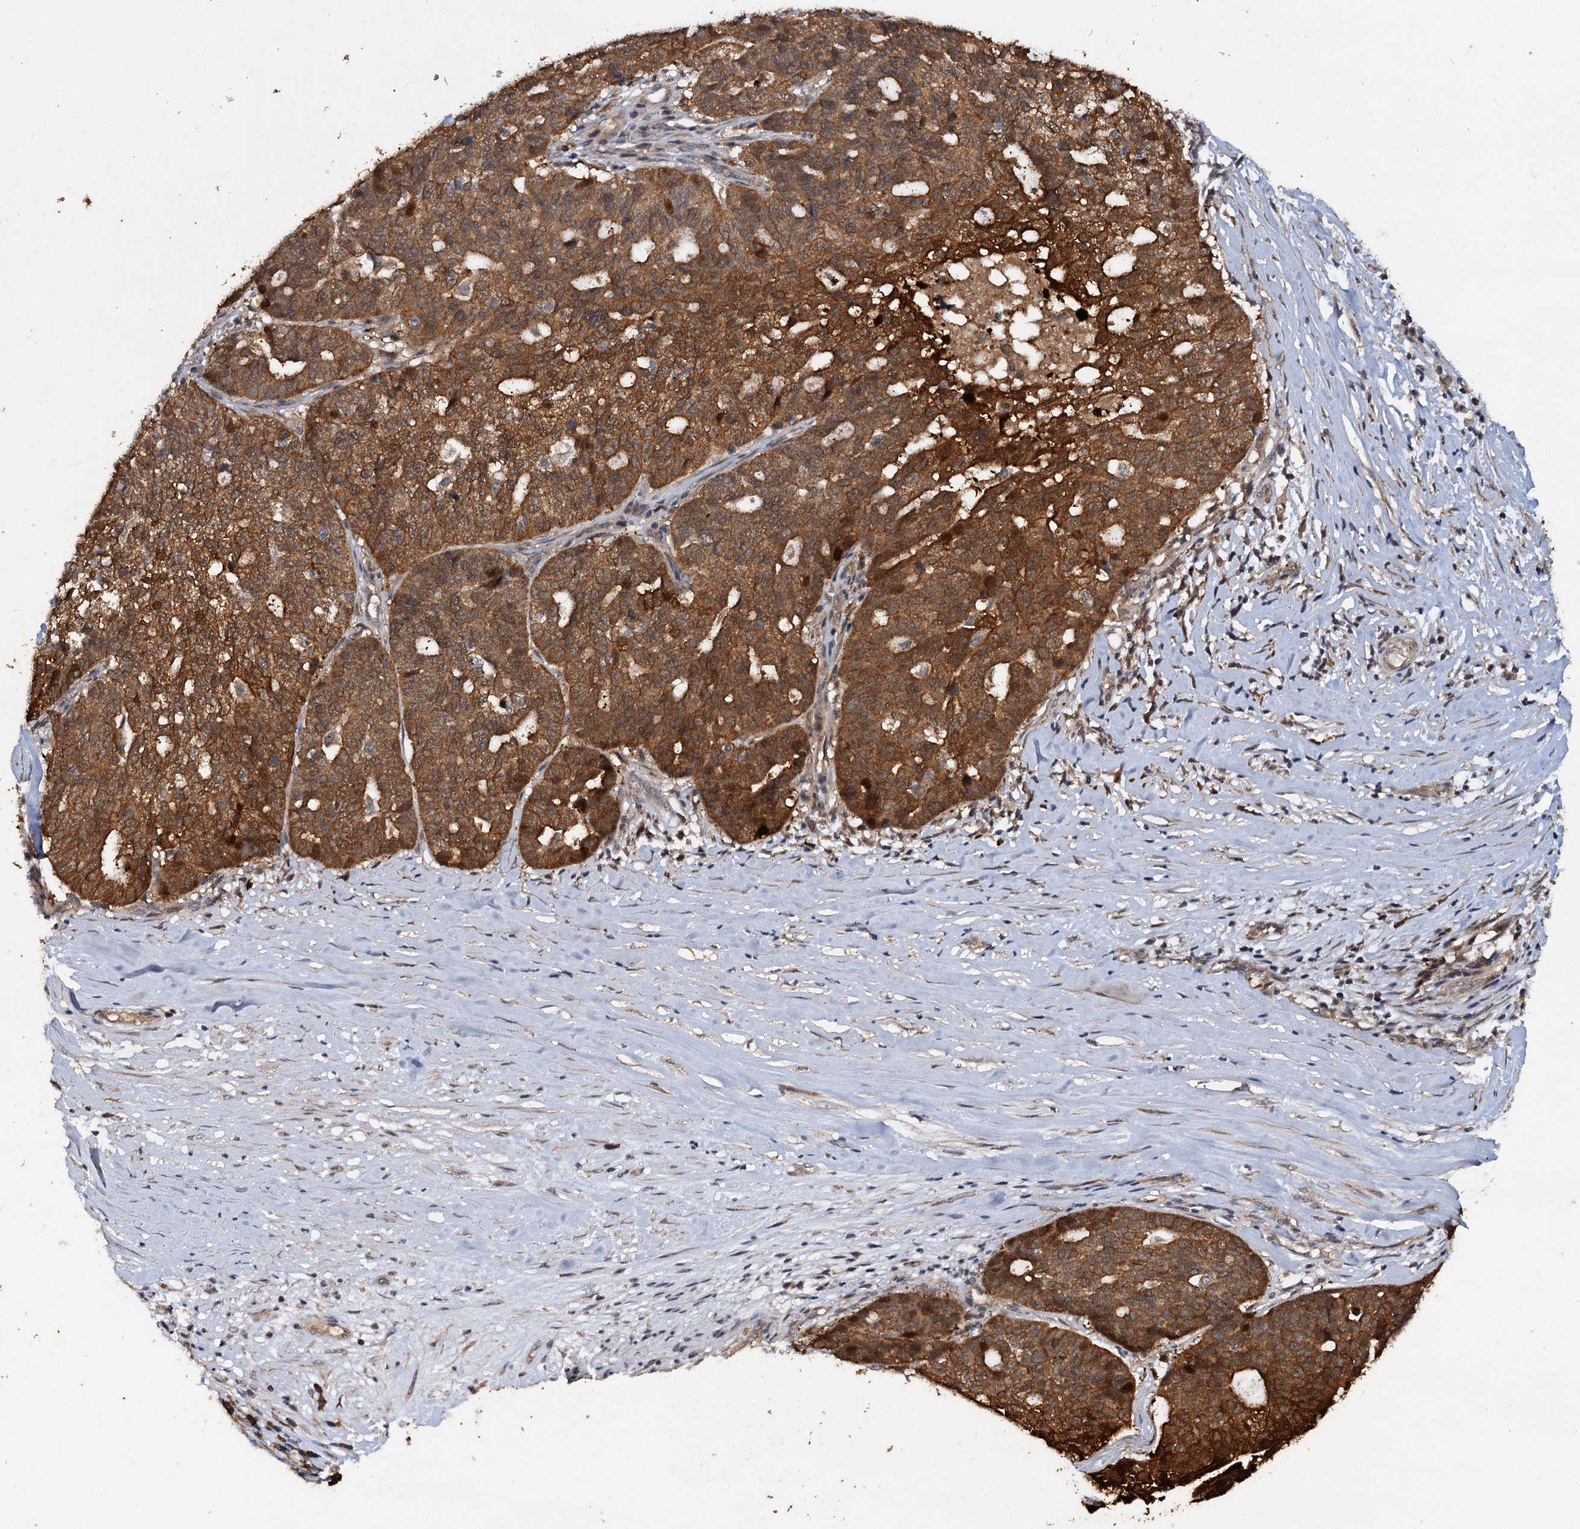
{"staining": {"intensity": "moderate", "quantity": ">75%", "location": "cytoplasmic/membranous,nuclear"}, "tissue": "ovarian cancer", "cell_type": "Tumor cells", "image_type": "cancer", "snomed": [{"axis": "morphology", "description": "Cystadenocarcinoma, serous, NOS"}, {"axis": "topography", "description": "Ovary"}], "caption": "IHC micrograph of neoplastic tissue: human ovarian serous cystadenocarcinoma stained using IHC demonstrates medium levels of moderate protein expression localized specifically in the cytoplasmic/membranous and nuclear of tumor cells, appearing as a cytoplasmic/membranous and nuclear brown color.", "gene": "SLC46A3", "patient": {"sex": "female", "age": 59}}